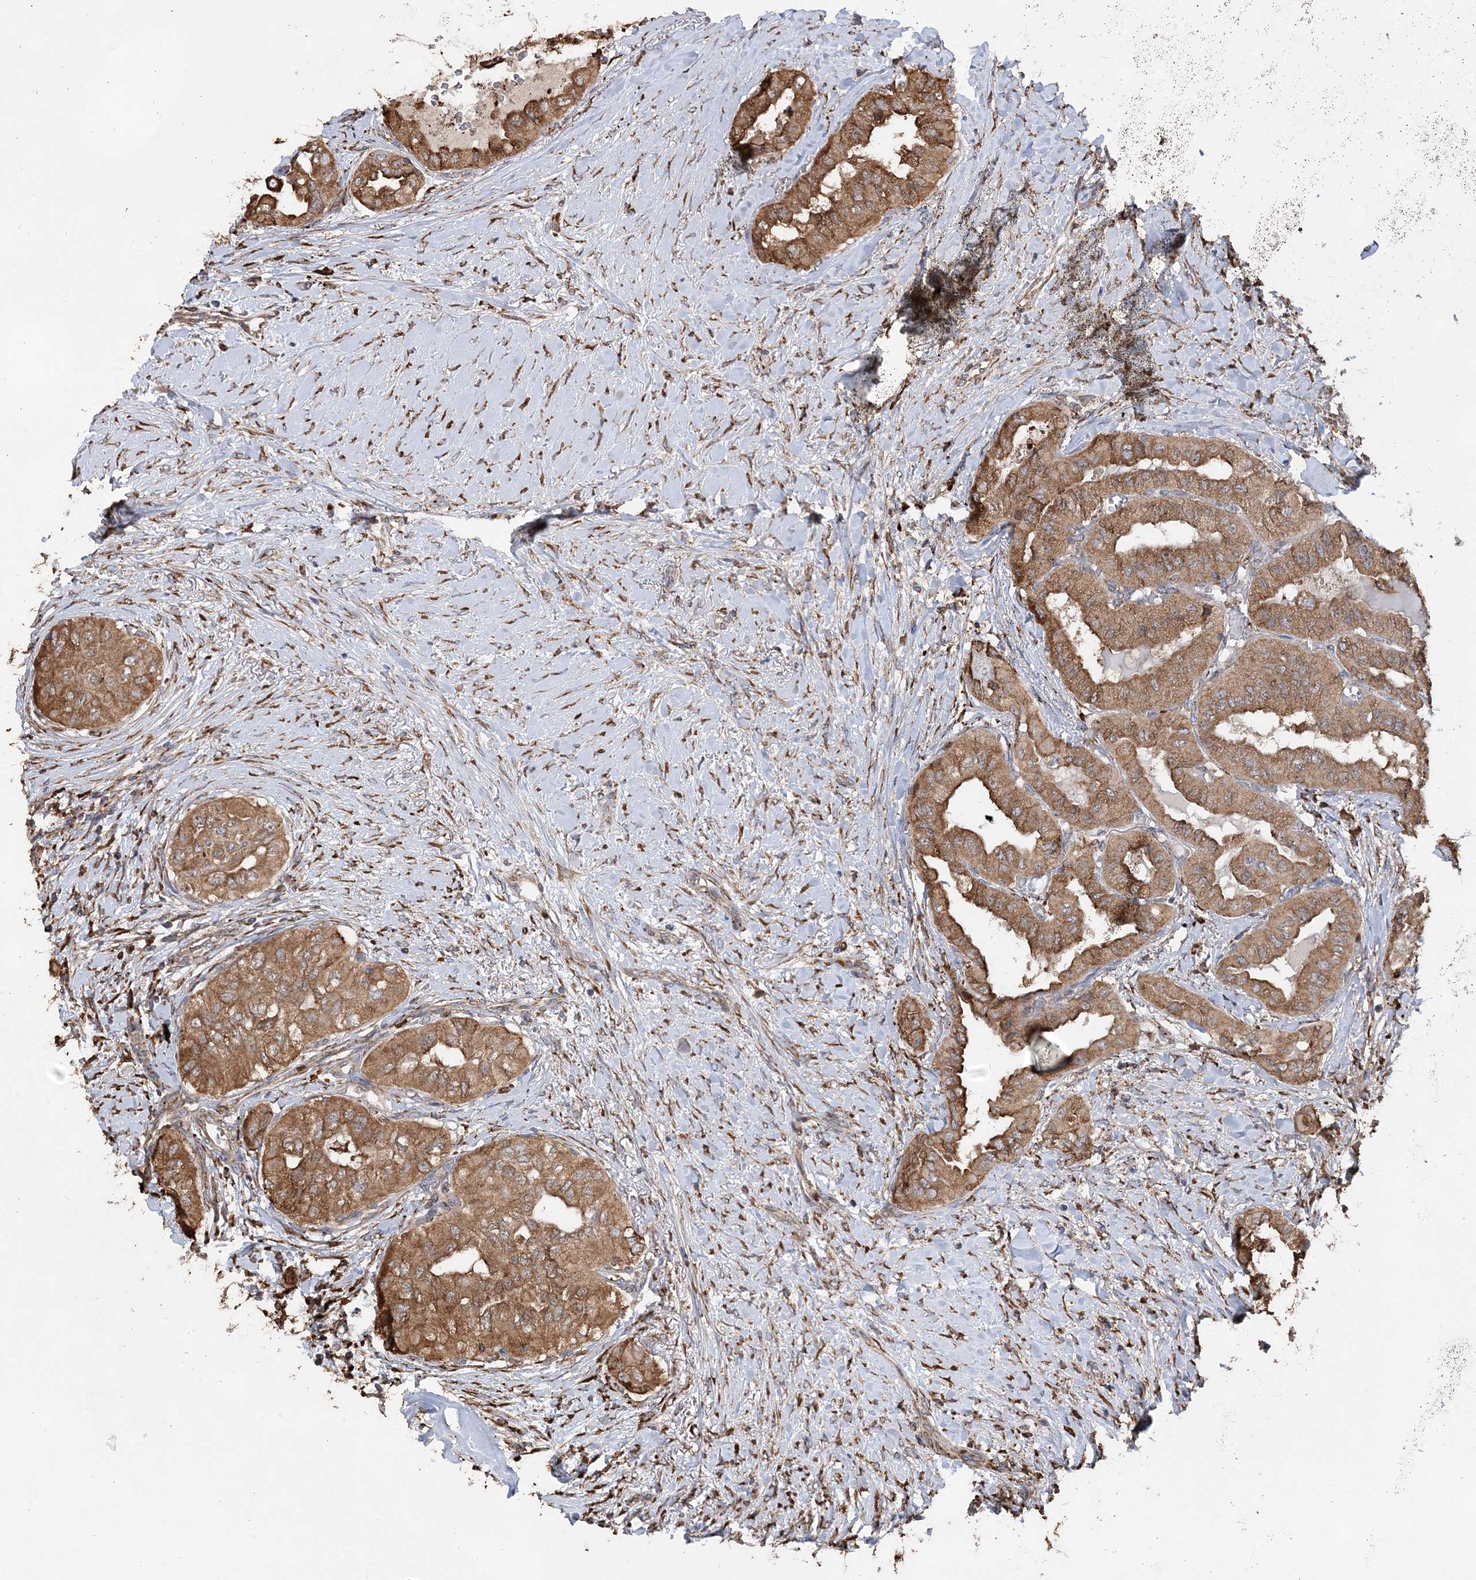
{"staining": {"intensity": "moderate", "quantity": ">75%", "location": "cytoplasmic/membranous"}, "tissue": "thyroid cancer", "cell_type": "Tumor cells", "image_type": "cancer", "snomed": [{"axis": "morphology", "description": "Papillary adenocarcinoma, NOS"}, {"axis": "topography", "description": "Thyroid gland"}], "caption": "Protein expression analysis of human thyroid cancer reveals moderate cytoplasmic/membranous expression in approximately >75% of tumor cells.", "gene": "WDR12", "patient": {"sex": "female", "age": 59}}